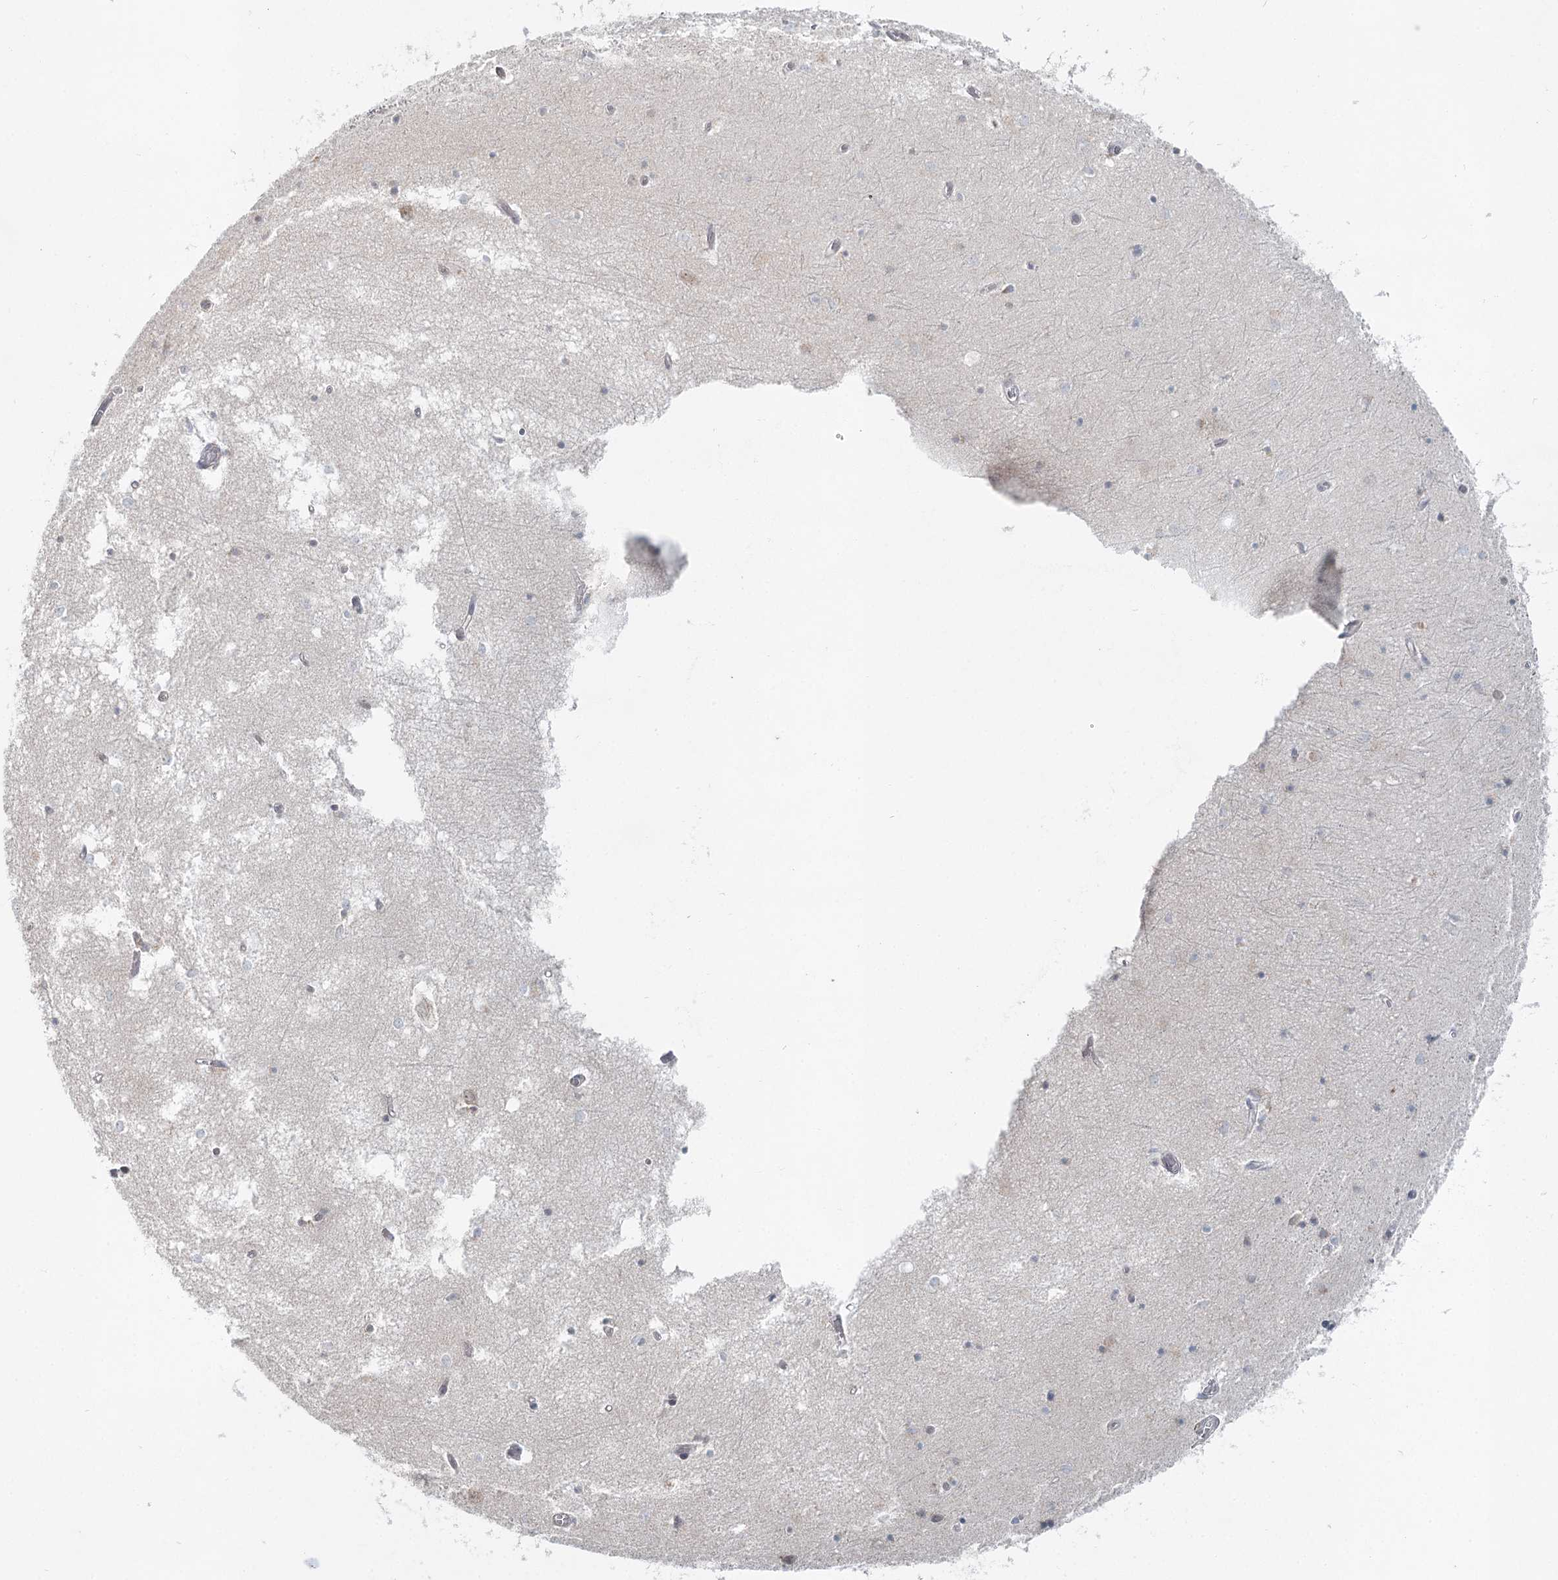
{"staining": {"intensity": "negative", "quantity": "none", "location": "none"}, "tissue": "hippocampus", "cell_type": "Glial cells", "image_type": "normal", "snomed": [{"axis": "morphology", "description": "Normal tissue, NOS"}, {"axis": "topography", "description": "Hippocampus"}], "caption": "Immunohistochemistry photomicrograph of unremarkable human hippocampus stained for a protein (brown), which reveals no expression in glial cells.", "gene": "GPALPP1", "patient": {"sex": "male", "age": 70}}